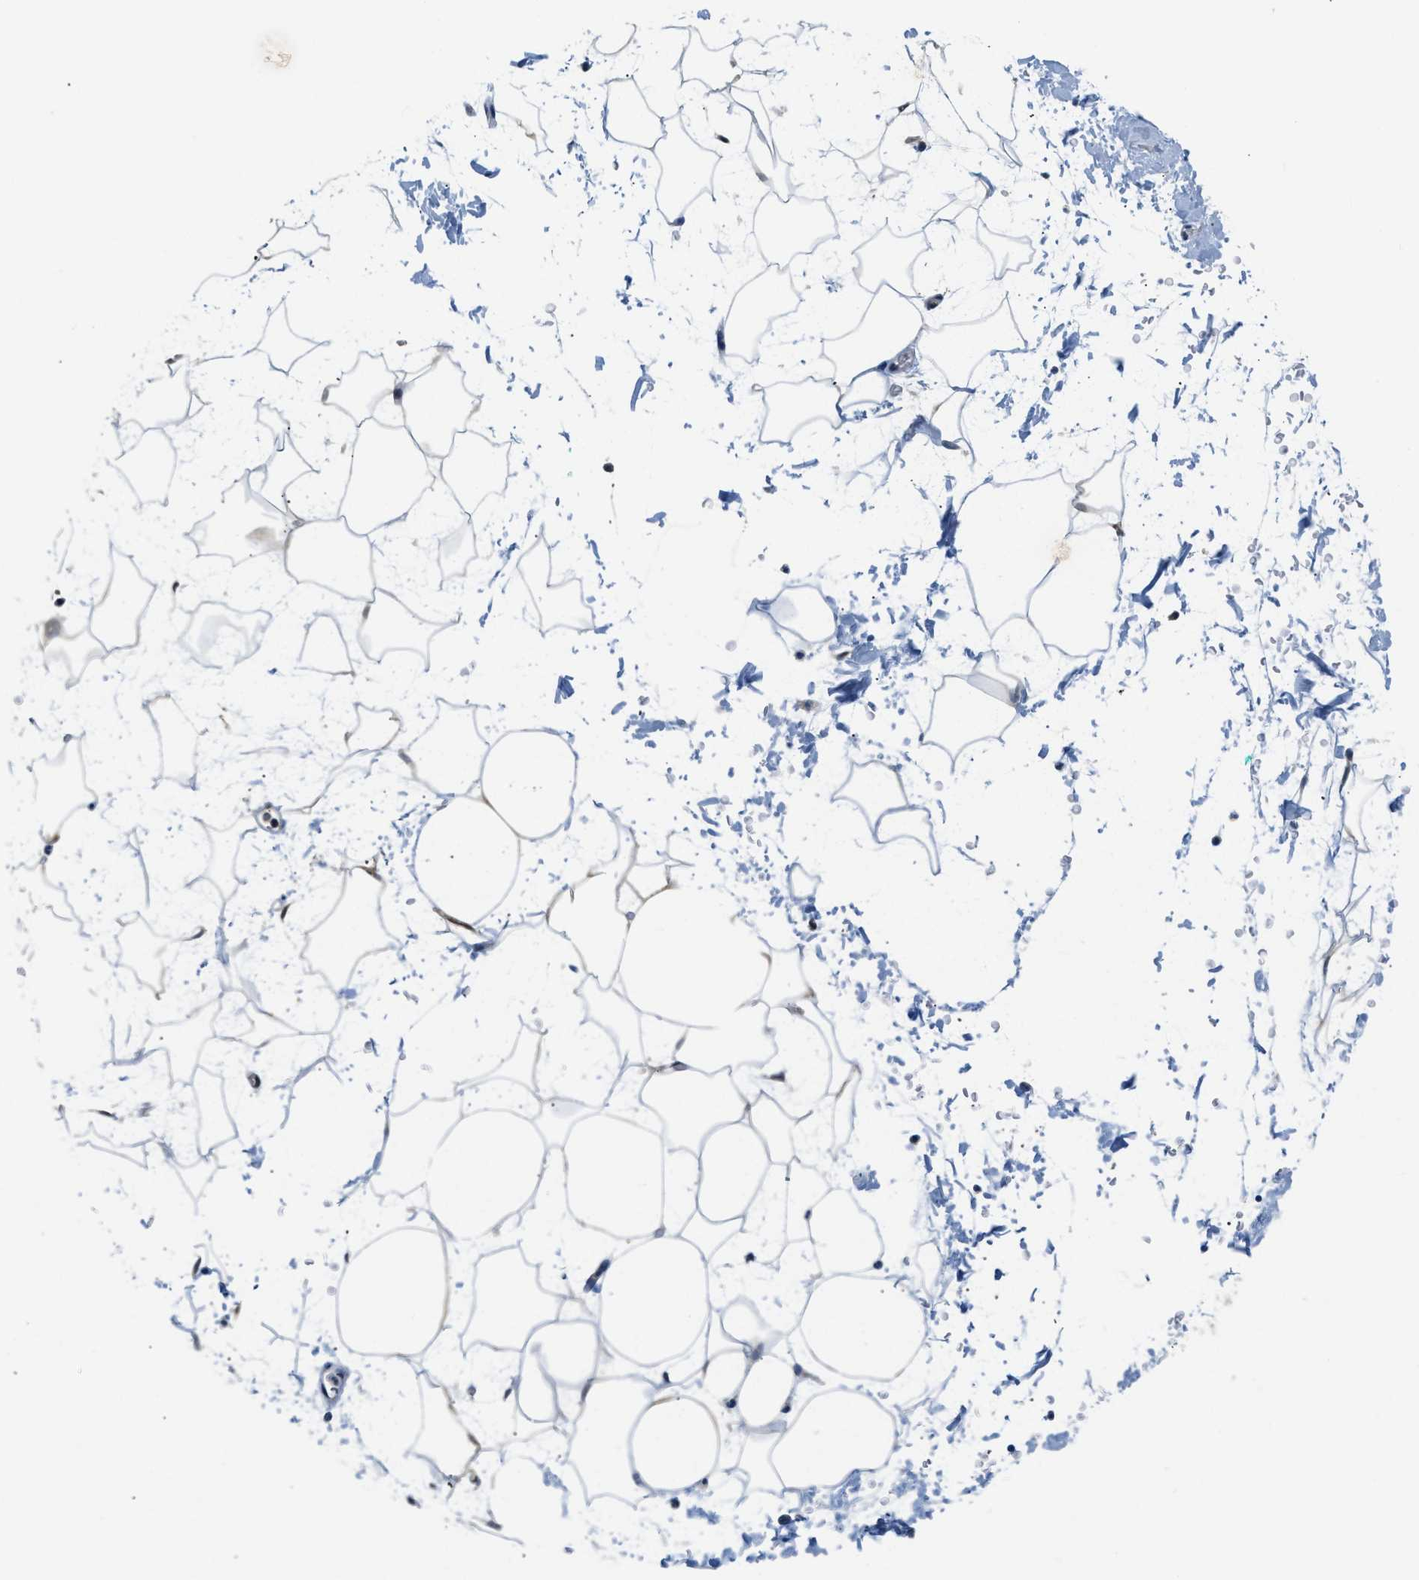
{"staining": {"intensity": "moderate", "quantity": "<25%", "location": "cytoplasmic/membranous"}, "tissue": "adipose tissue", "cell_type": "Adipocytes", "image_type": "normal", "snomed": [{"axis": "morphology", "description": "Normal tissue, NOS"}, {"axis": "topography", "description": "Soft tissue"}], "caption": "A histopathology image of human adipose tissue stained for a protein exhibits moderate cytoplasmic/membranous brown staining in adipocytes.", "gene": "EIF4EBP2", "patient": {"sex": "male", "age": 72}}